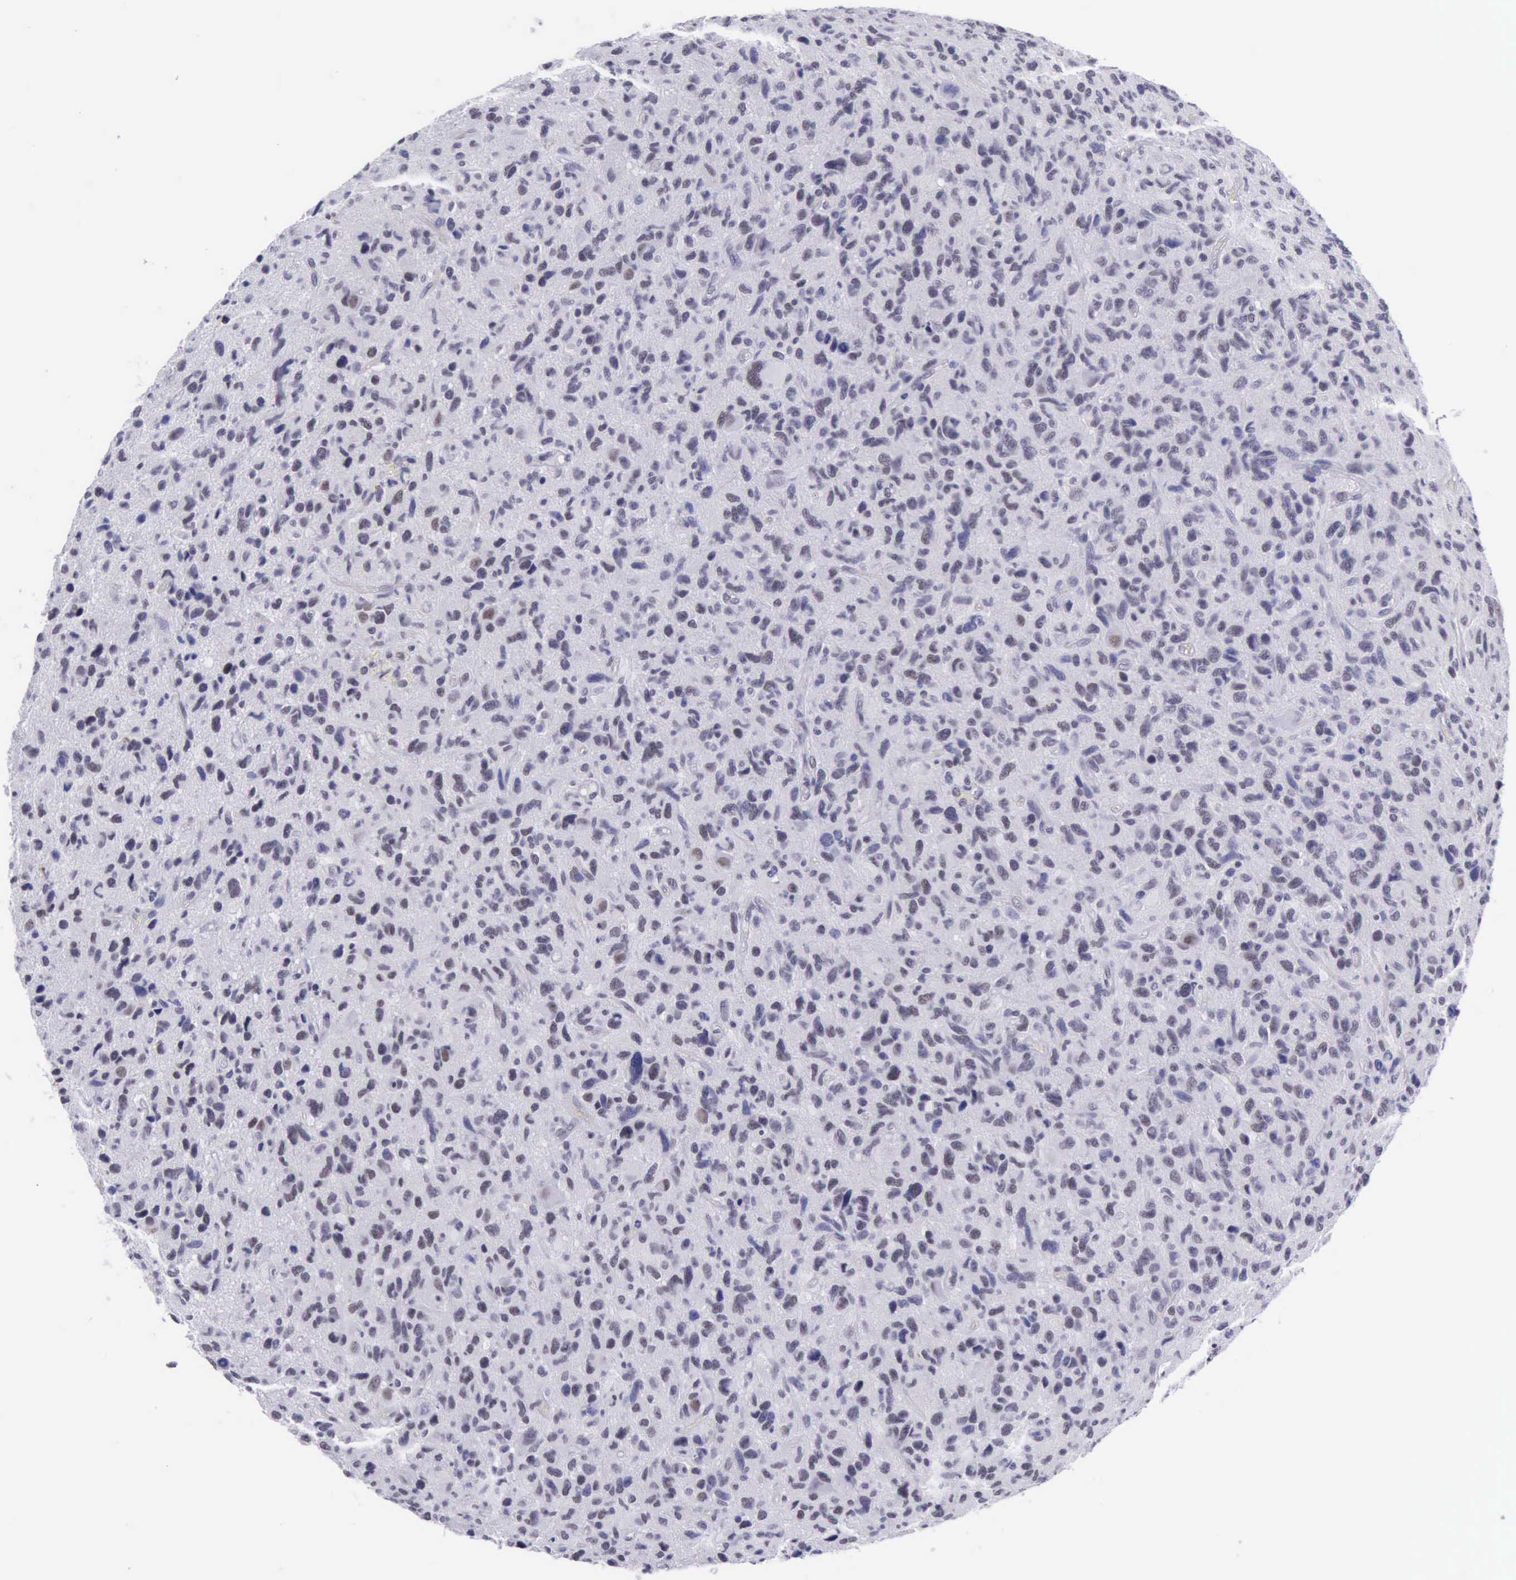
{"staining": {"intensity": "weak", "quantity": "<25%", "location": "nuclear"}, "tissue": "glioma", "cell_type": "Tumor cells", "image_type": "cancer", "snomed": [{"axis": "morphology", "description": "Glioma, malignant, High grade"}, {"axis": "topography", "description": "Brain"}], "caption": "DAB immunohistochemical staining of human glioma displays no significant expression in tumor cells.", "gene": "EP300", "patient": {"sex": "female", "age": 60}}